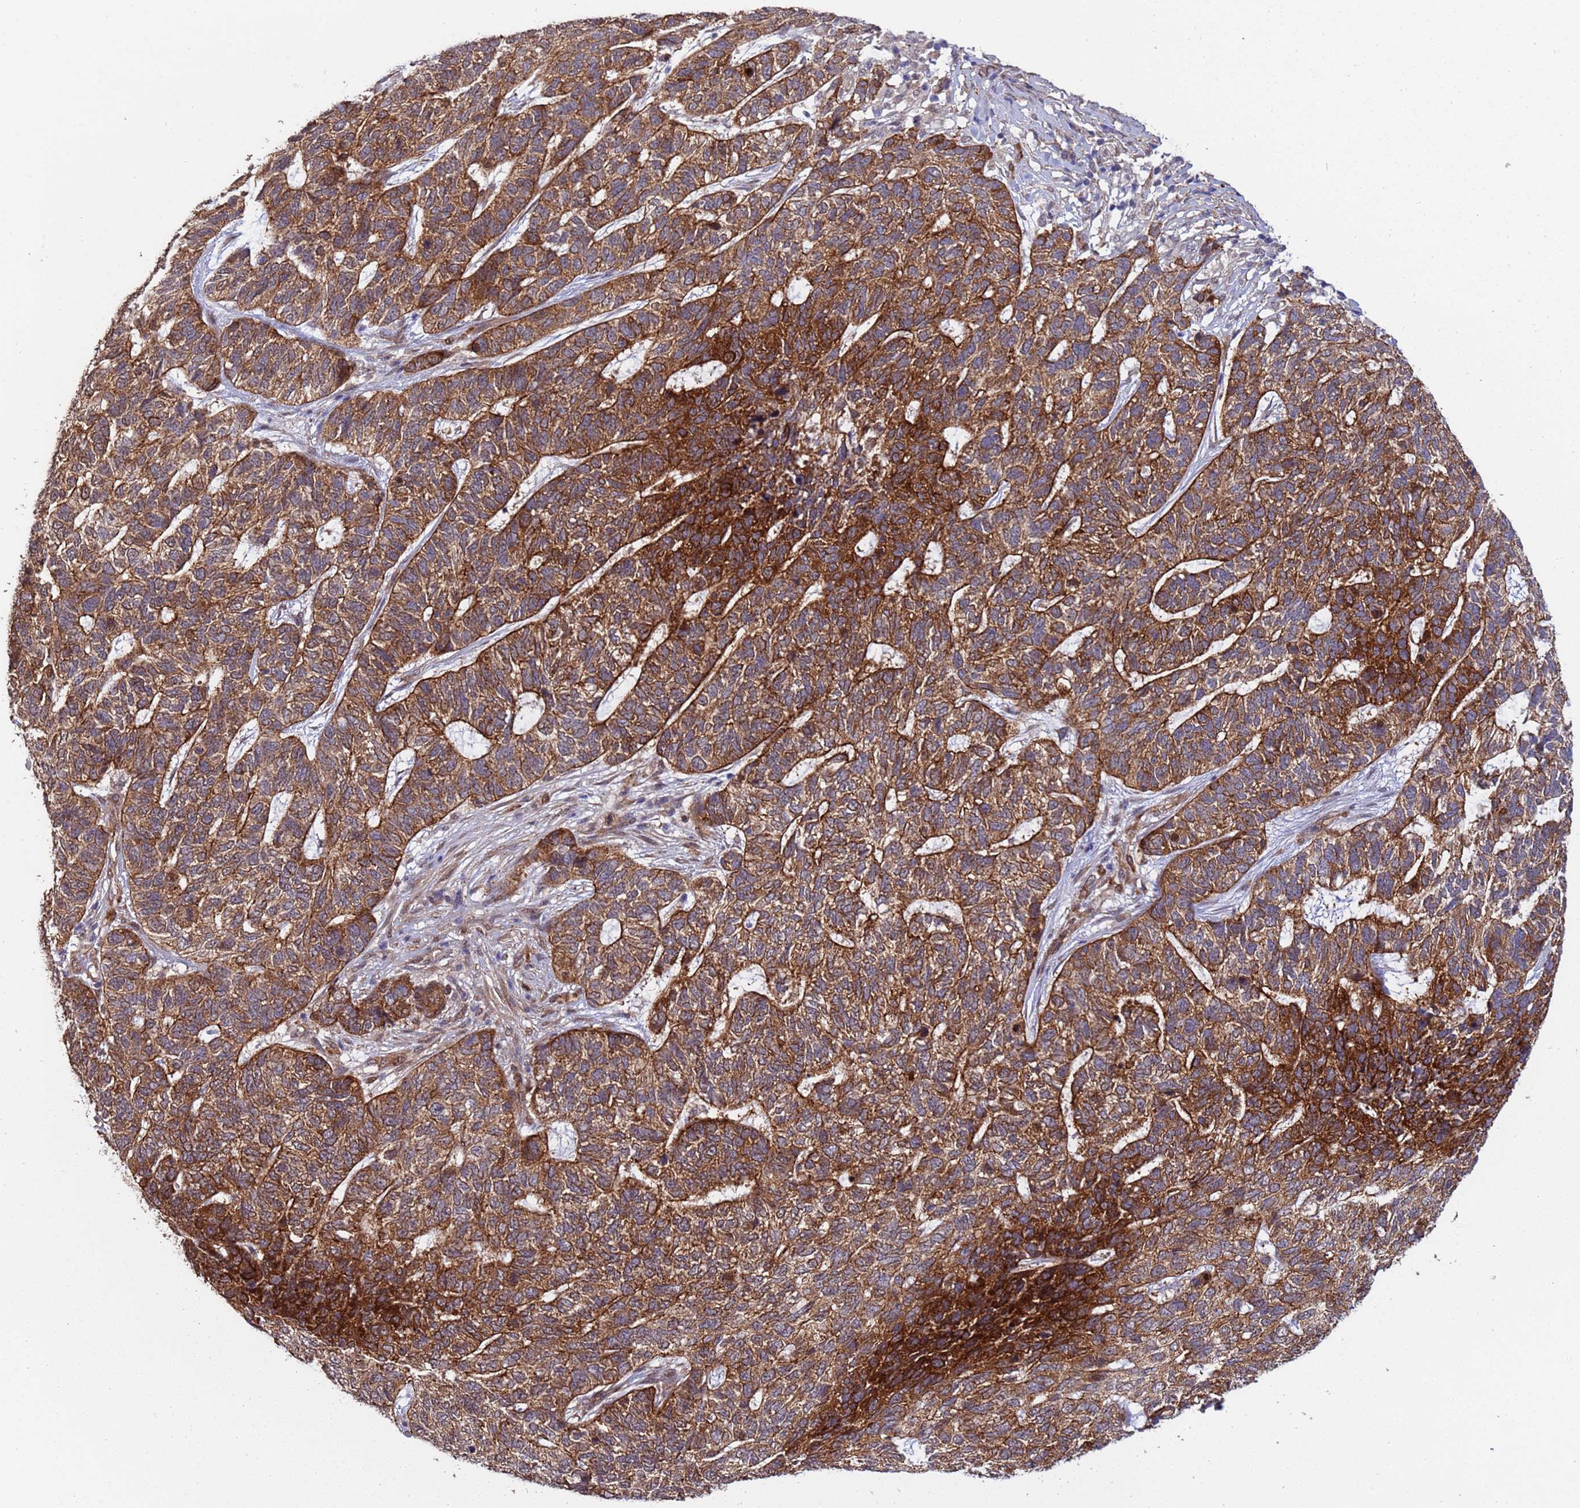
{"staining": {"intensity": "strong", "quantity": ">75%", "location": "cytoplasmic/membranous"}, "tissue": "skin cancer", "cell_type": "Tumor cells", "image_type": "cancer", "snomed": [{"axis": "morphology", "description": "Basal cell carcinoma"}, {"axis": "topography", "description": "Skin"}], "caption": "Immunohistochemical staining of human skin basal cell carcinoma demonstrates high levels of strong cytoplasmic/membranous expression in about >75% of tumor cells. (brown staining indicates protein expression, while blue staining denotes nuclei).", "gene": "TRIP6", "patient": {"sex": "female", "age": 65}}